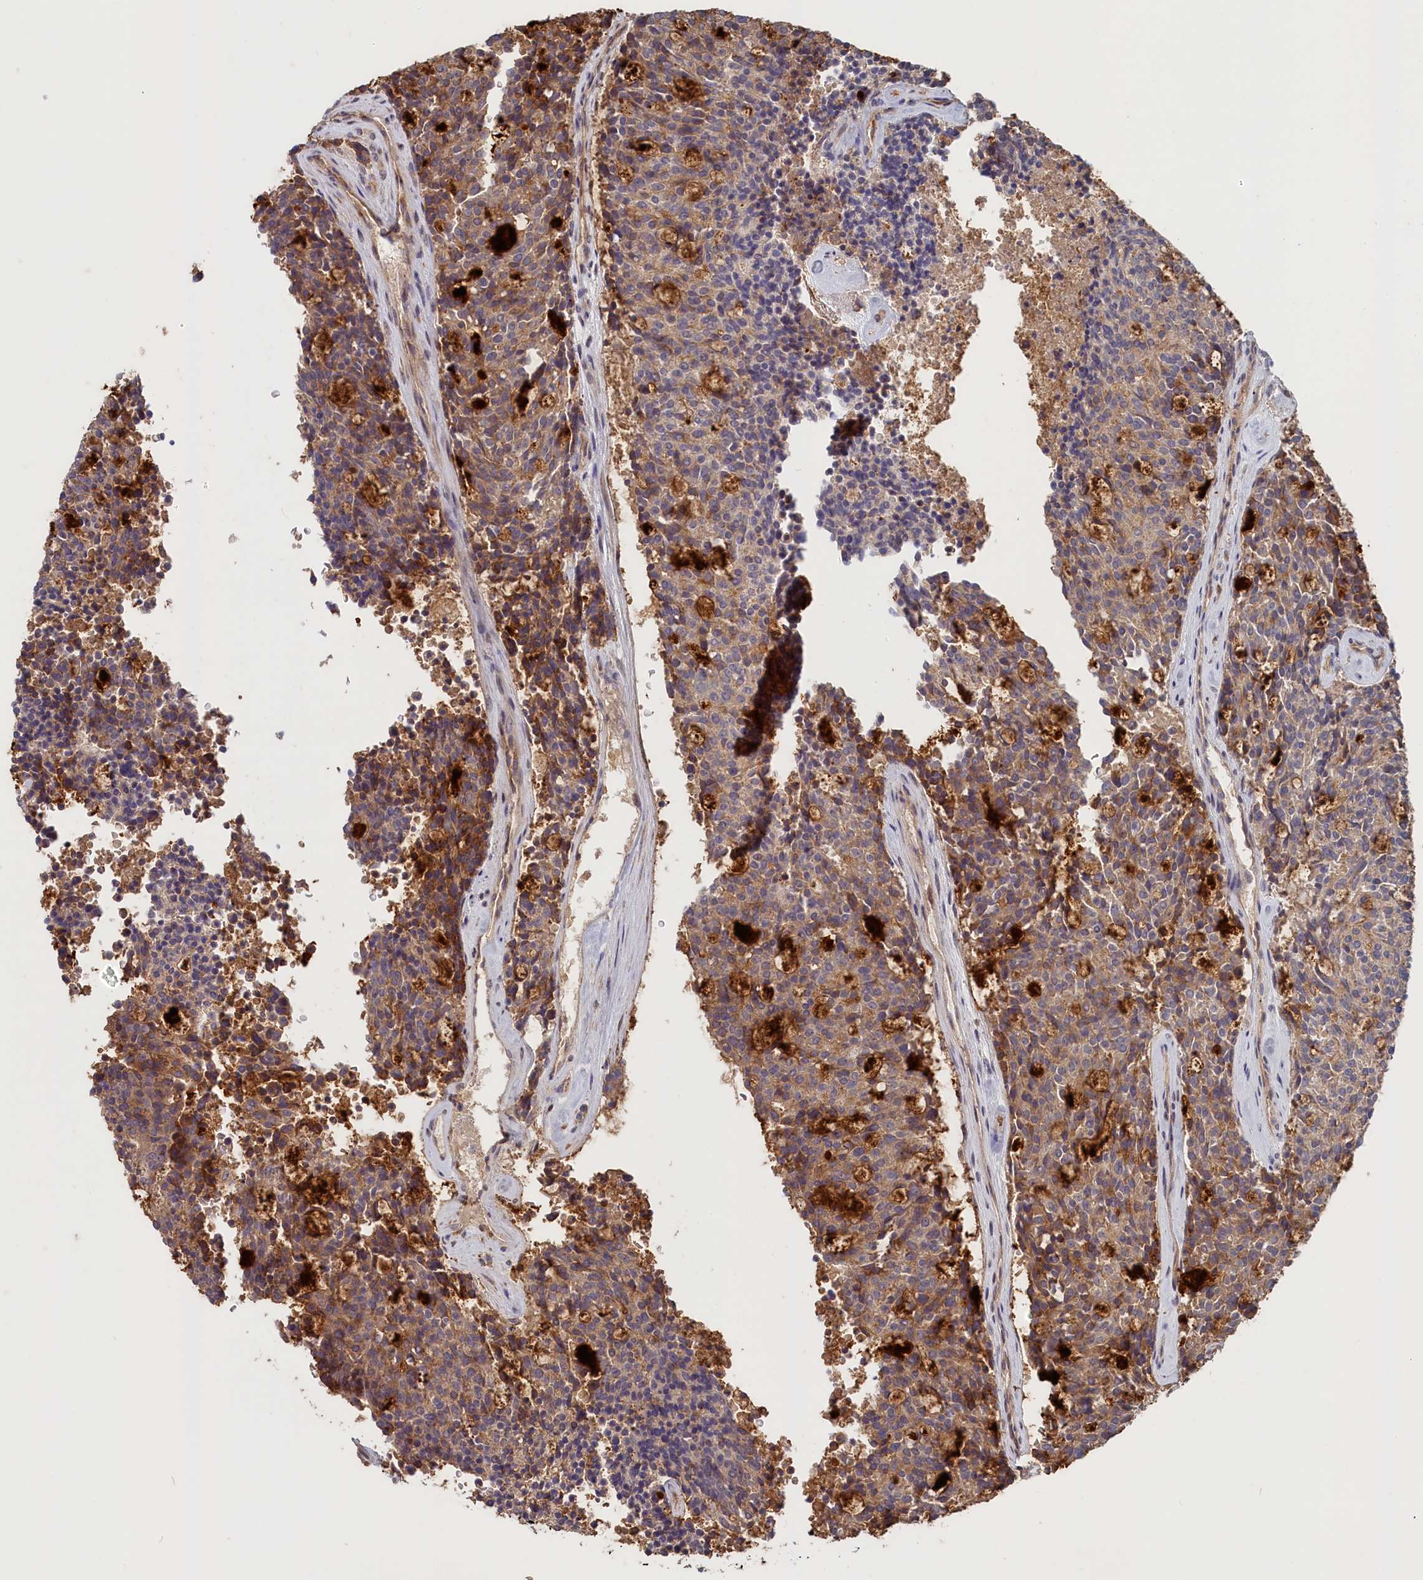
{"staining": {"intensity": "weak", "quantity": "25%-75%", "location": "cytoplasmic/membranous"}, "tissue": "carcinoid", "cell_type": "Tumor cells", "image_type": "cancer", "snomed": [{"axis": "morphology", "description": "Carcinoid, malignant, NOS"}, {"axis": "topography", "description": "Pancreas"}], "caption": "Brown immunohistochemical staining in malignant carcinoid demonstrates weak cytoplasmic/membranous staining in approximately 25%-75% of tumor cells.", "gene": "STX16", "patient": {"sex": "female", "age": 54}}